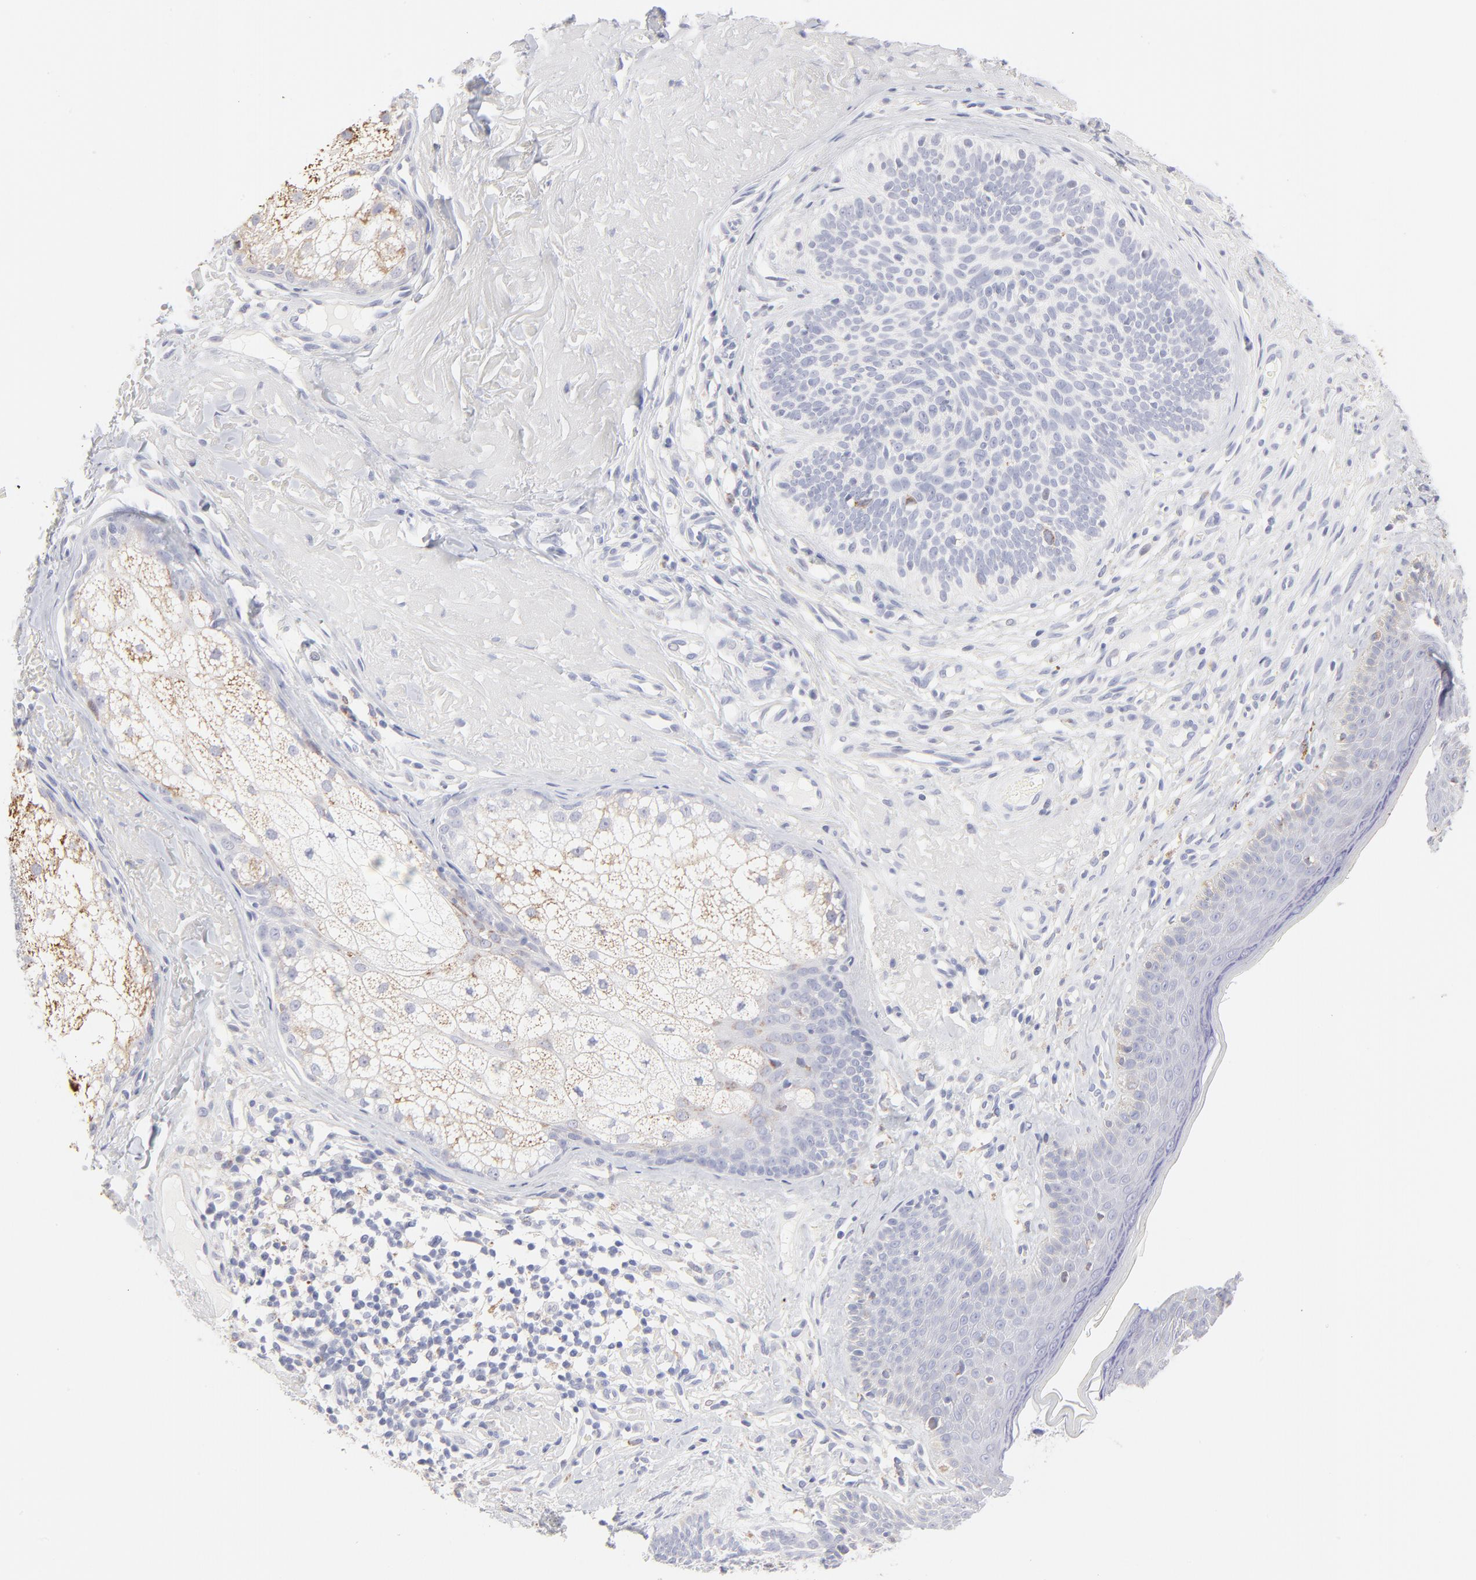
{"staining": {"intensity": "negative", "quantity": "none", "location": "none"}, "tissue": "skin cancer", "cell_type": "Tumor cells", "image_type": "cancer", "snomed": [{"axis": "morphology", "description": "Basal cell carcinoma"}, {"axis": "topography", "description": "Skin"}], "caption": "Tumor cells are negative for protein expression in human basal cell carcinoma (skin).", "gene": "TST", "patient": {"sex": "male", "age": 74}}